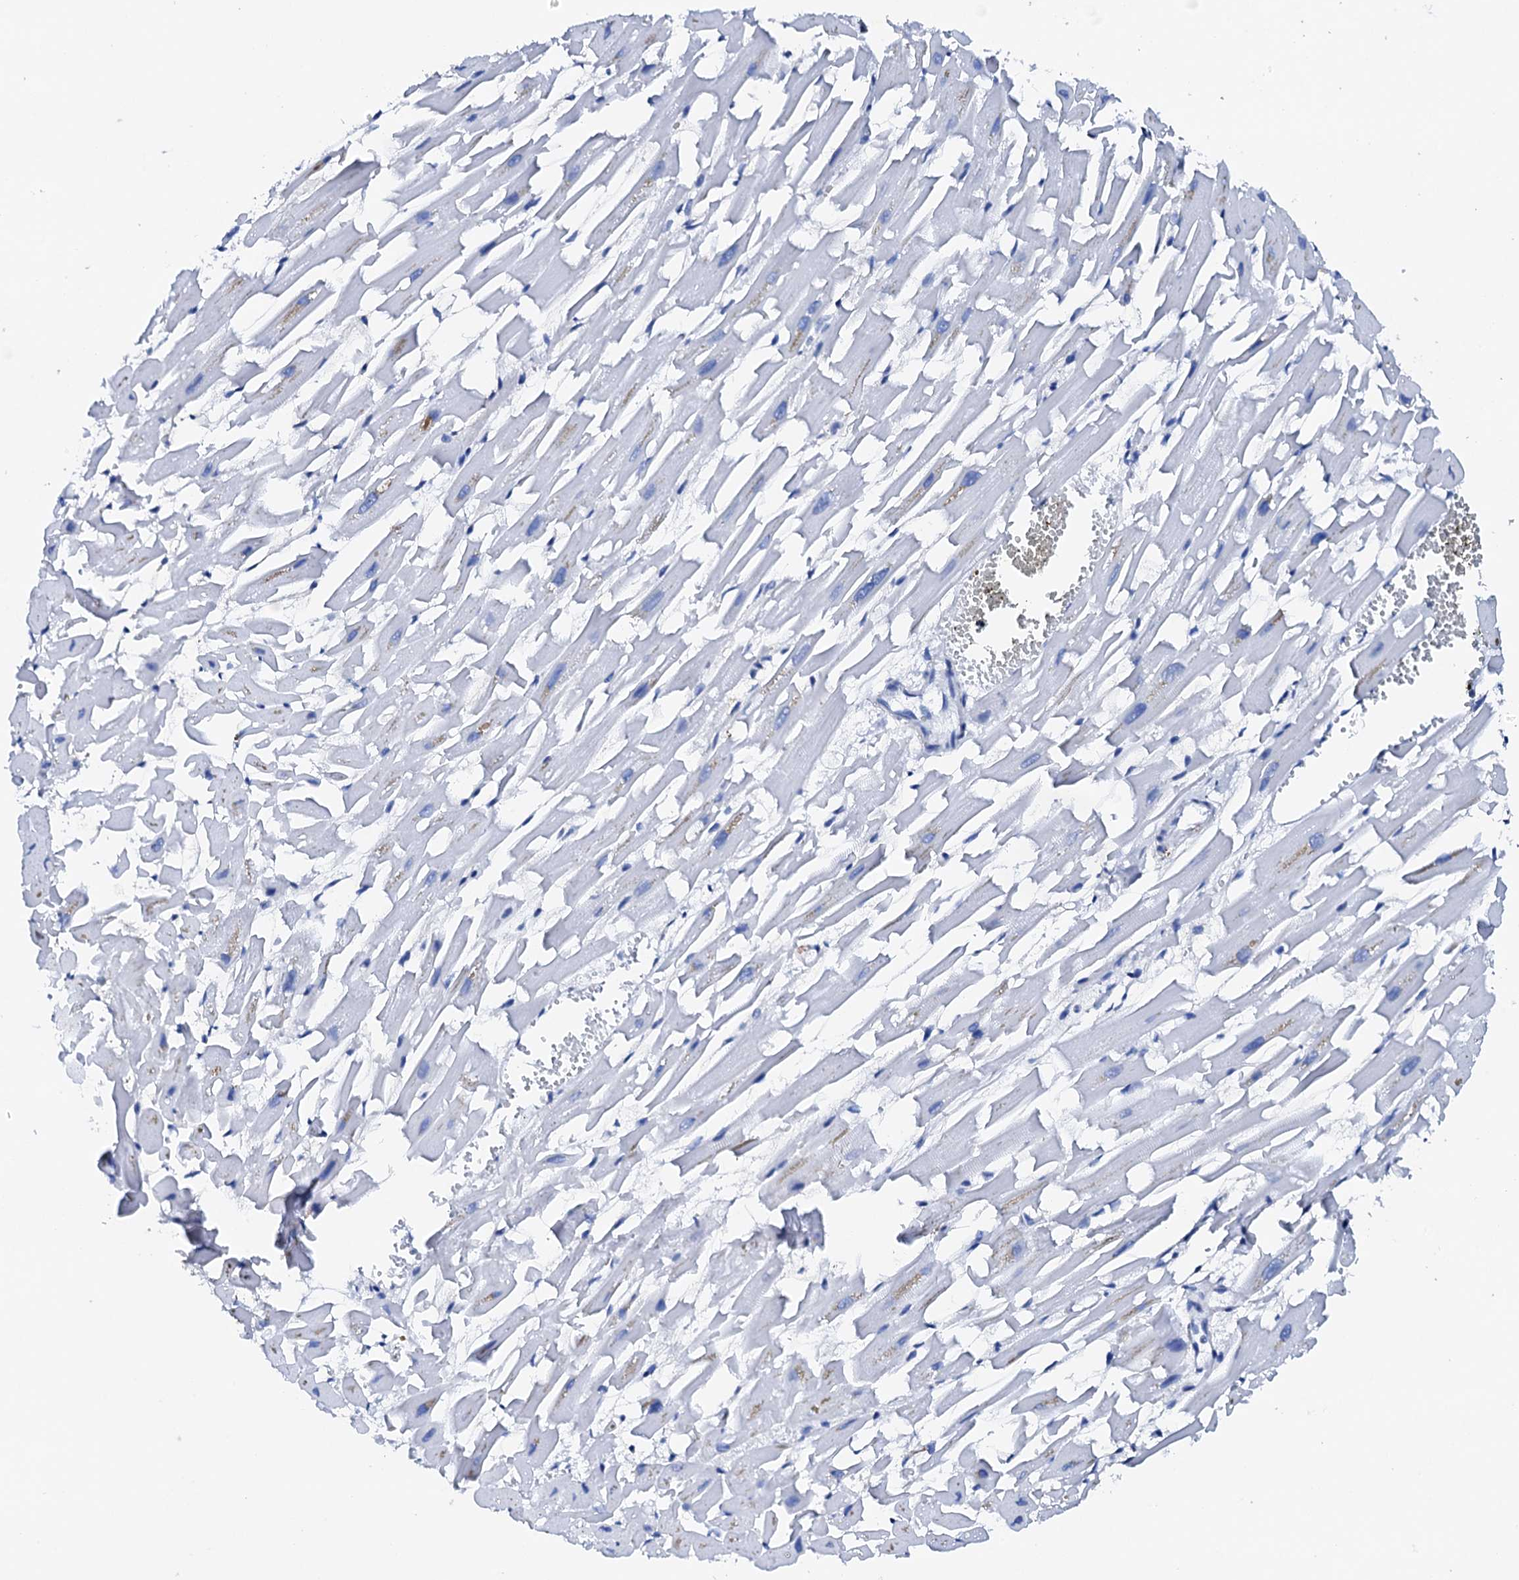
{"staining": {"intensity": "negative", "quantity": "none", "location": "none"}, "tissue": "heart muscle", "cell_type": "Cardiomyocytes", "image_type": "normal", "snomed": [{"axis": "morphology", "description": "Normal tissue, NOS"}, {"axis": "topography", "description": "Heart"}], "caption": "The image shows no significant expression in cardiomyocytes of heart muscle.", "gene": "NRIP2", "patient": {"sex": "female", "age": 64}}